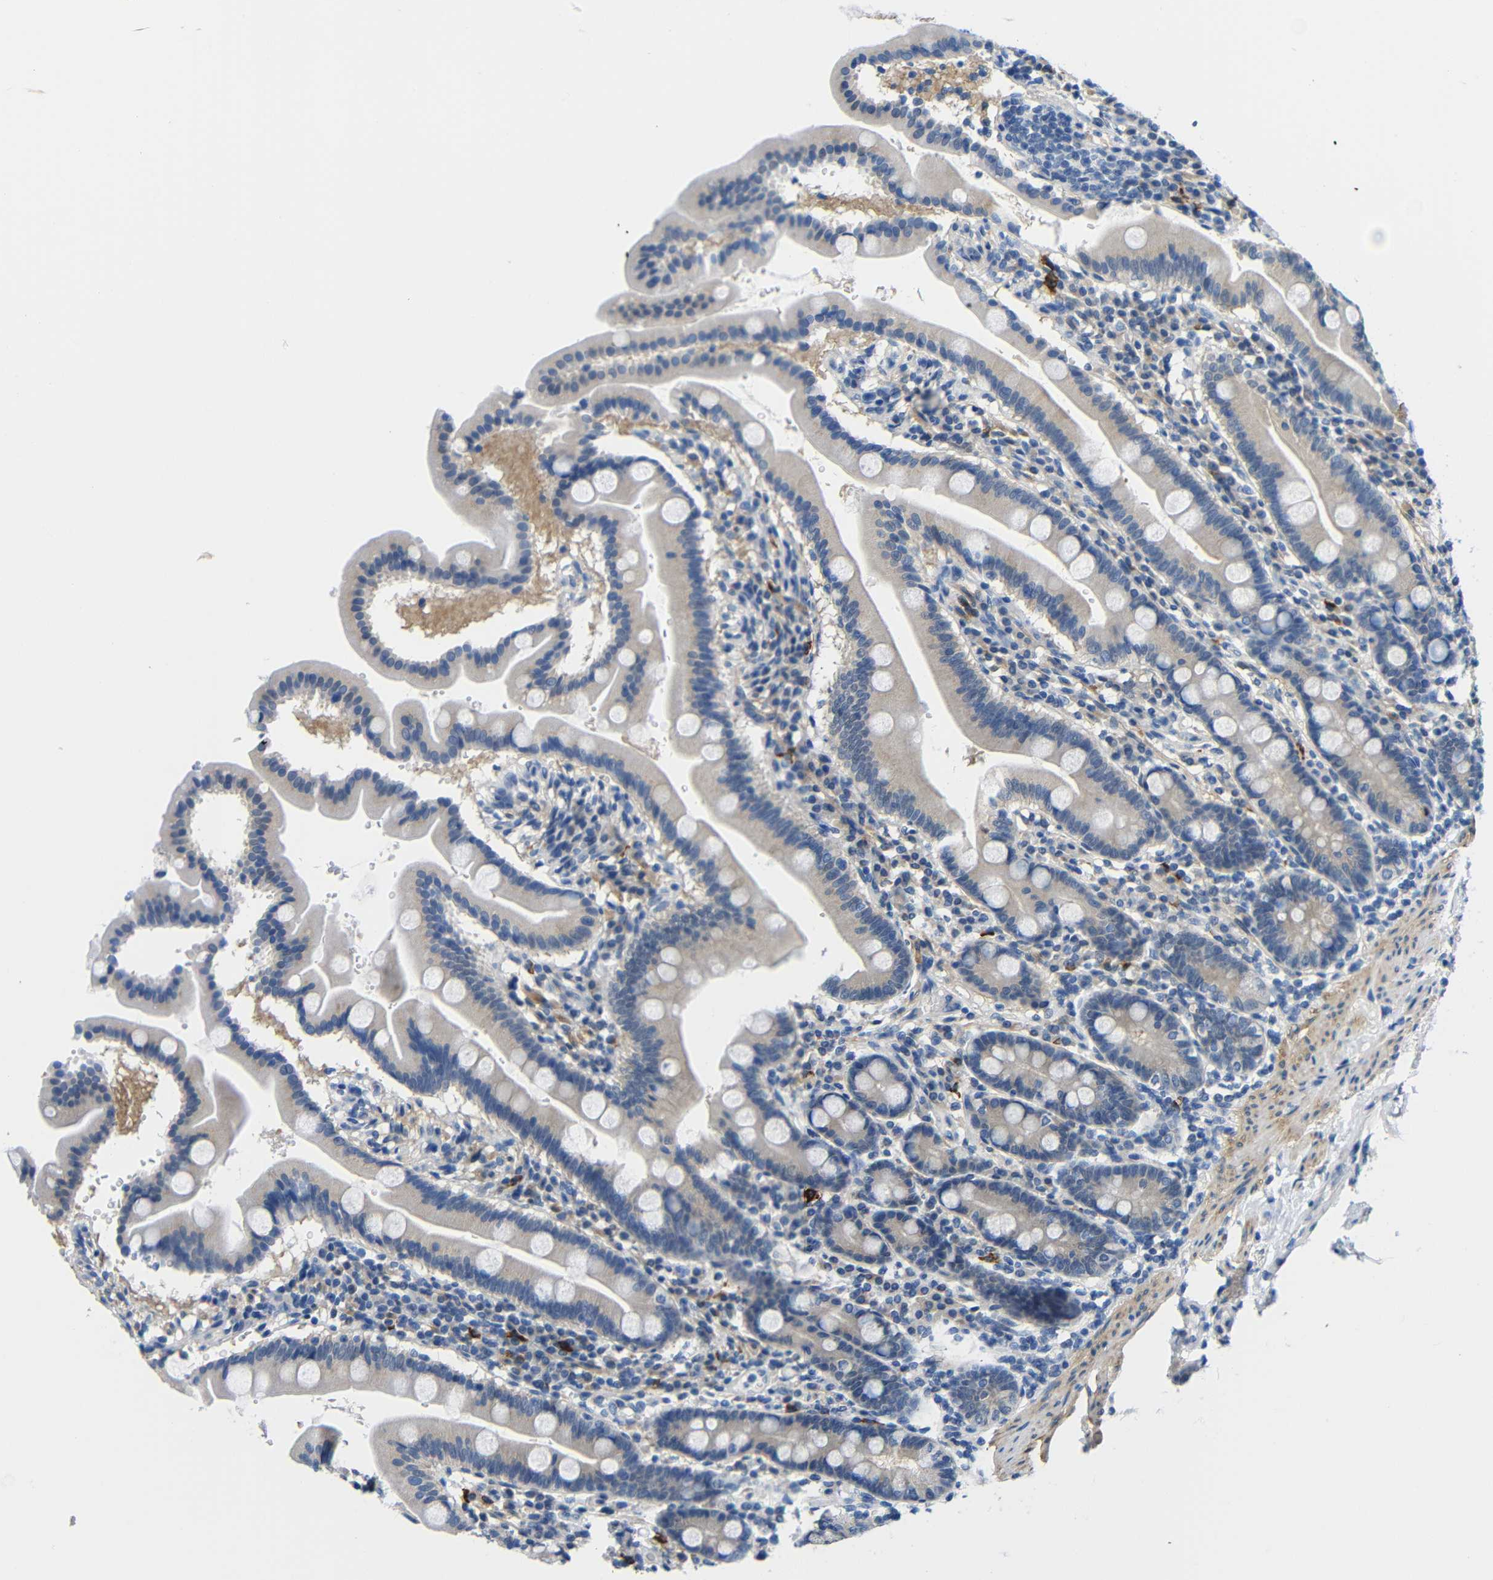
{"staining": {"intensity": "negative", "quantity": "none", "location": "none"}, "tissue": "duodenum", "cell_type": "Glandular cells", "image_type": "normal", "snomed": [{"axis": "morphology", "description": "Normal tissue, NOS"}, {"axis": "topography", "description": "Duodenum"}], "caption": "Immunohistochemistry of benign human duodenum shows no positivity in glandular cells. (DAB (3,3'-diaminobenzidine) immunohistochemistry (IHC) visualized using brightfield microscopy, high magnification).", "gene": "NEGR1", "patient": {"sex": "male", "age": 50}}